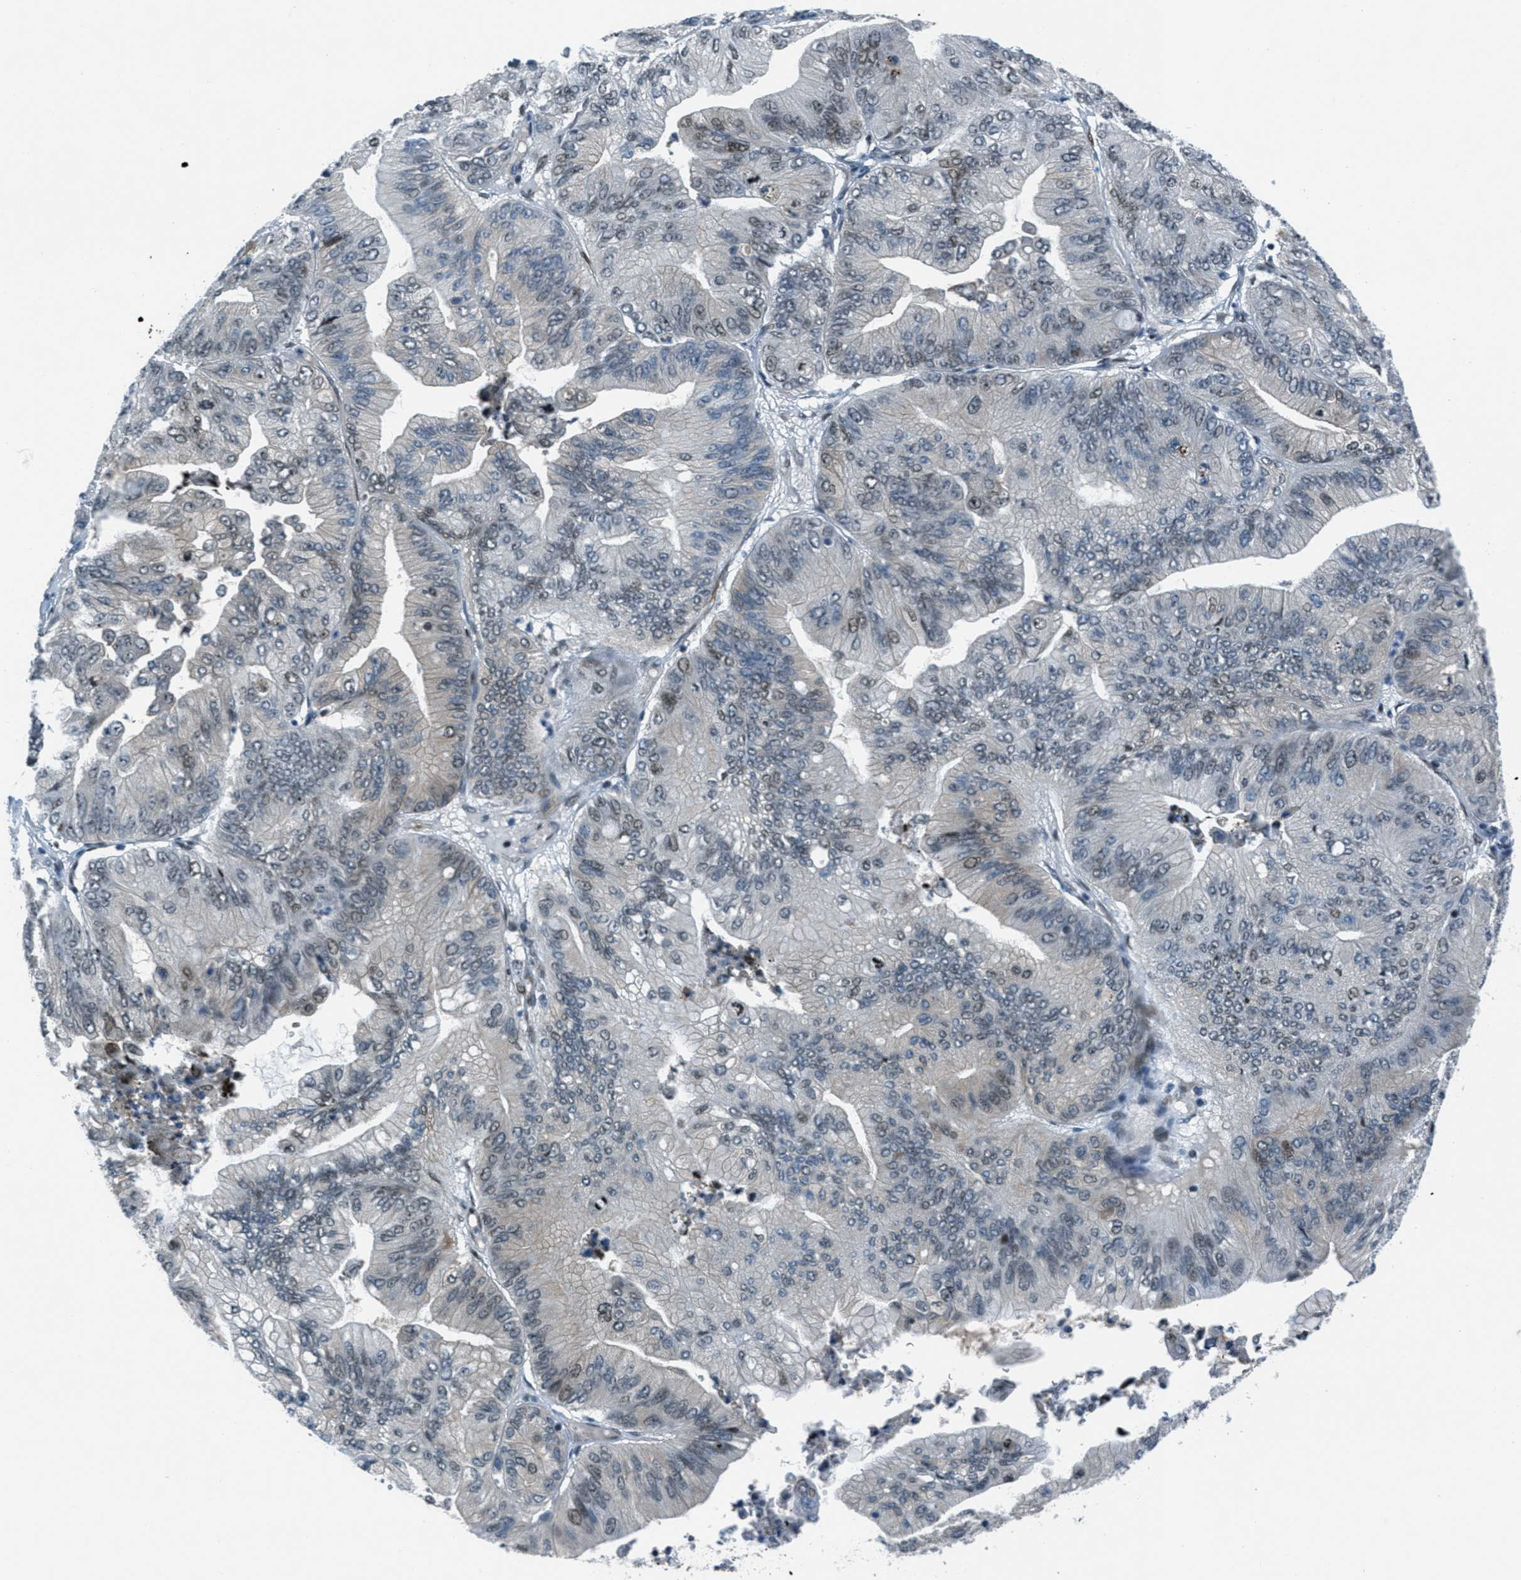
{"staining": {"intensity": "moderate", "quantity": "<25%", "location": "nuclear"}, "tissue": "ovarian cancer", "cell_type": "Tumor cells", "image_type": "cancer", "snomed": [{"axis": "morphology", "description": "Cystadenocarcinoma, mucinous, NOS"}, {"axis": "topography", "description": "Ovary"}], "caption": "Human mucinous cystadenocarcinoma (ovarian) stained with a protein marker shows moderate staining in tumor cells.", "gene": "ZDHHC23", "patient": {"sex": "female", "age": 61}}